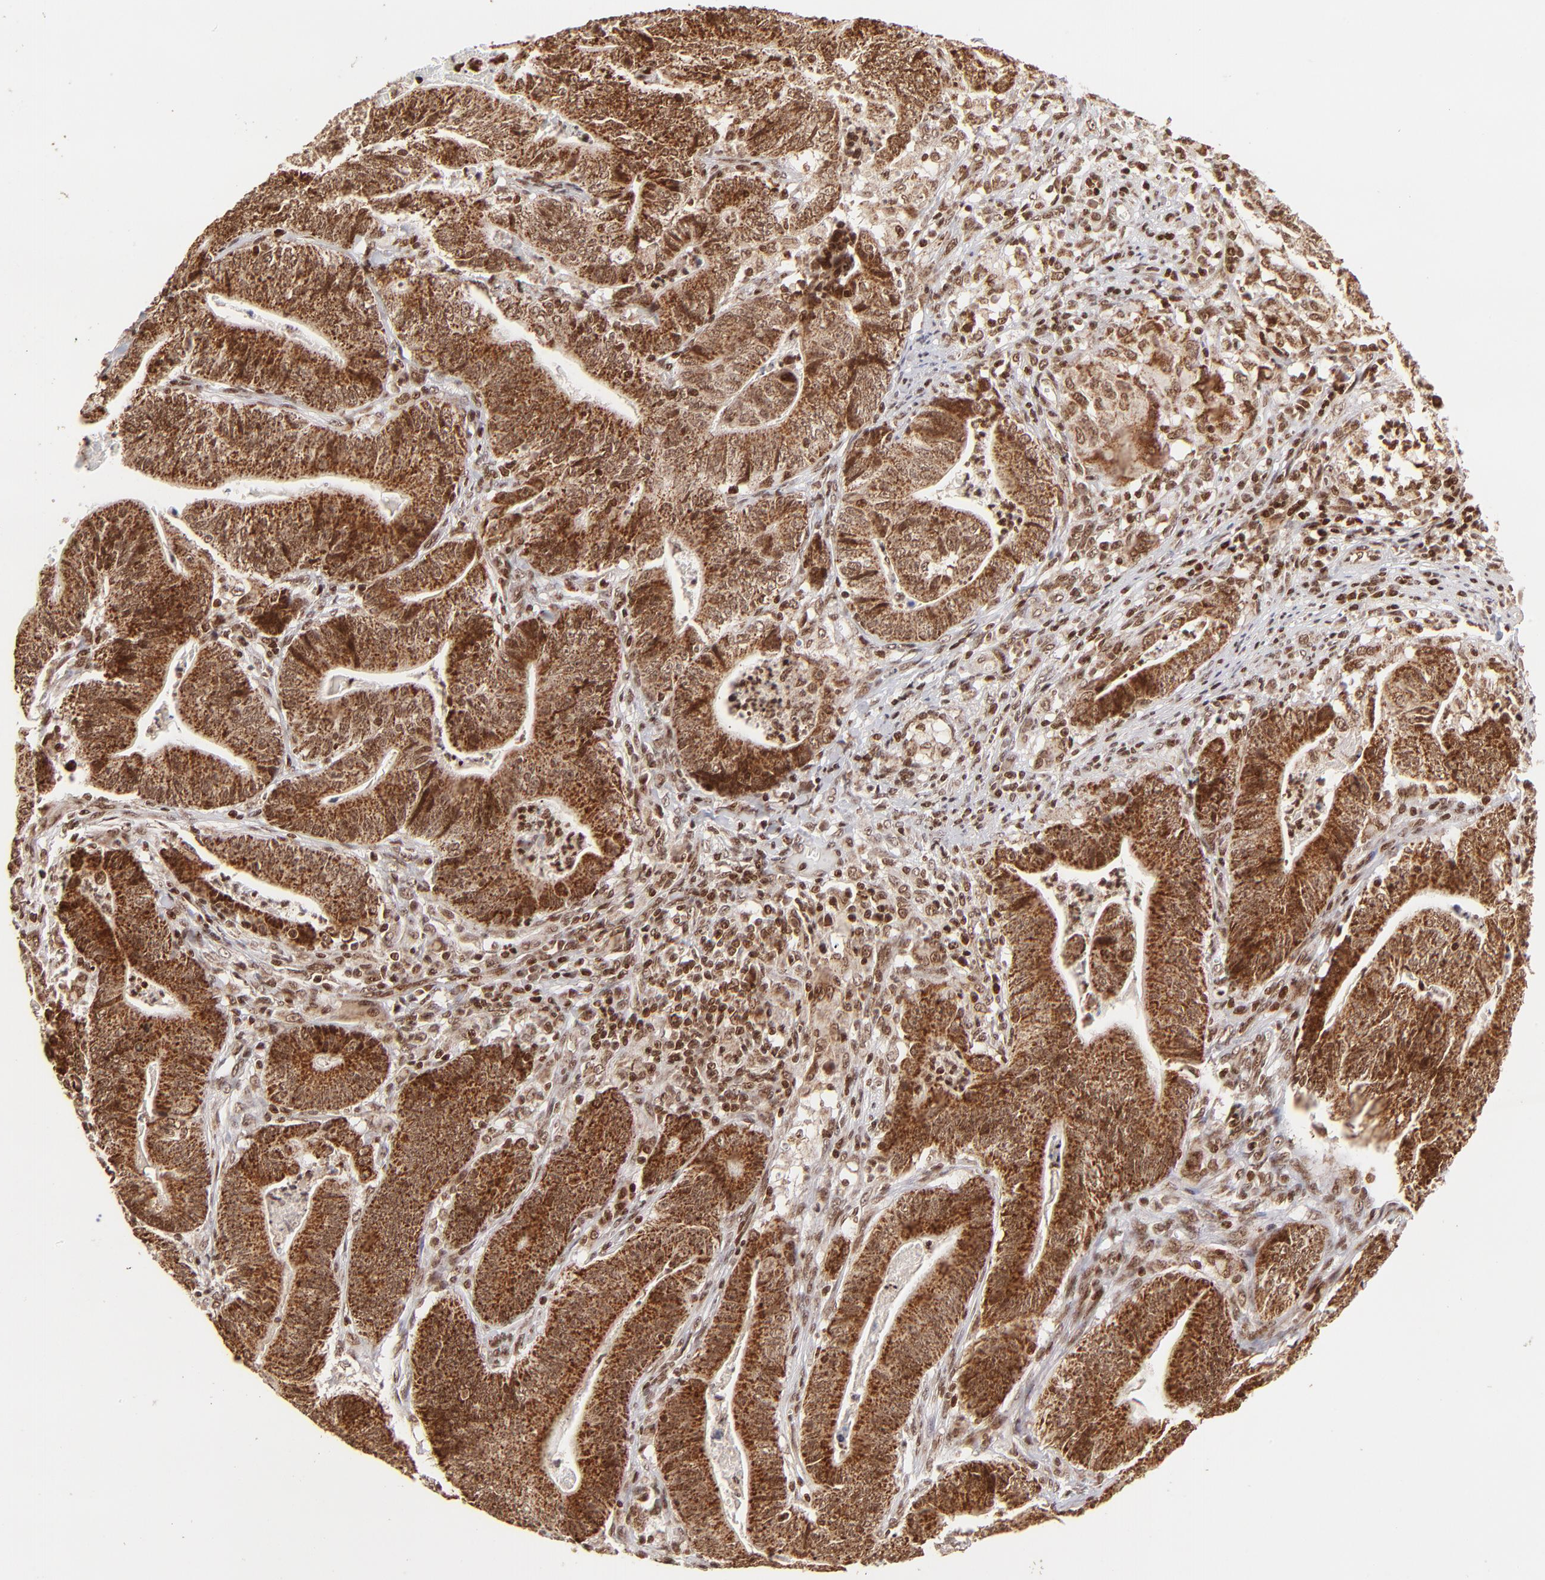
{"staining": {"intensity": "strong", "quantity": ">75%", "location": "cytoplasmic/membranous"}, "tissue": "stomach cancer", "cell_type": "Tumor cells", "image_type": "cancer", "snomed": [{"axis": "morphology", "description": "Adenocarcinoma, NOS"}, {"axis": "topography", "description": "Stomach, lower"}], "caption": "Adenocarcinoma (stomach) stained with immunohistochemistry (IHC) displays strong cytoplasmic/membranous staining in approximately >75% of tumor cells.", "gene": "MED15", "patient": {"sex": "female", "age": 86}}